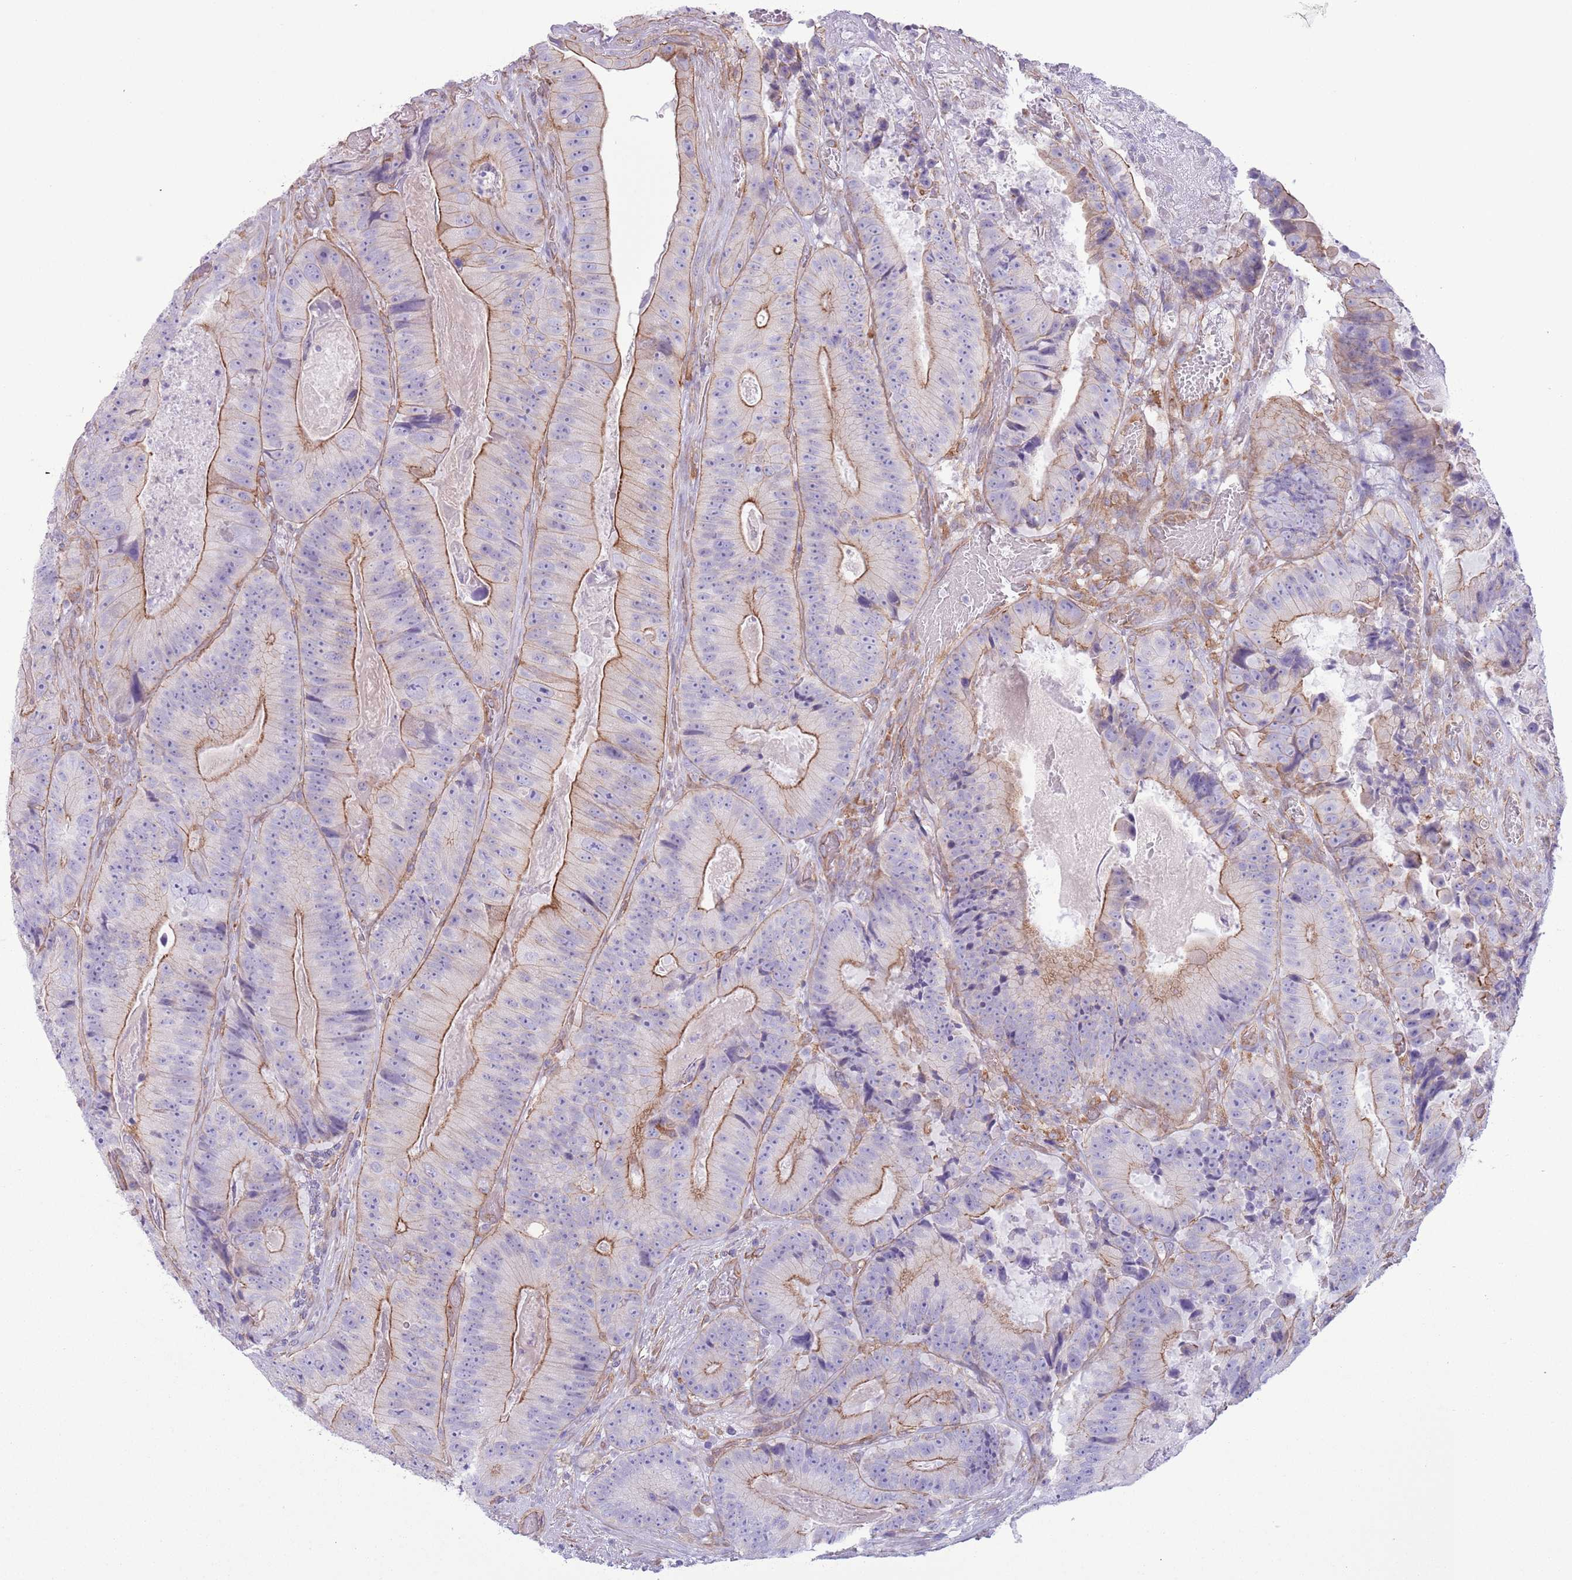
{"staining": {"intensity": "moderate", "quantity": "25%-75%", "location": "cytoplasmic/membranous"}, "tissue": "colorectal cancer", "cell_type": "Tumor cells", "image_type": "cancer", "snomed": [{"axis": "morphology", "description": "Adenocarcinoma, NOS"}, {"axis": "topography", "description": "Colon"}], "caption": "Protein staining of colorectal cancer (adenocarcinoma) tissue reveals moderate cytoplasmic/membranous staining in about 25%-75% of tumor cells.", "gene": "RBP3", "patient": {"sex": "female", "age": 86}}